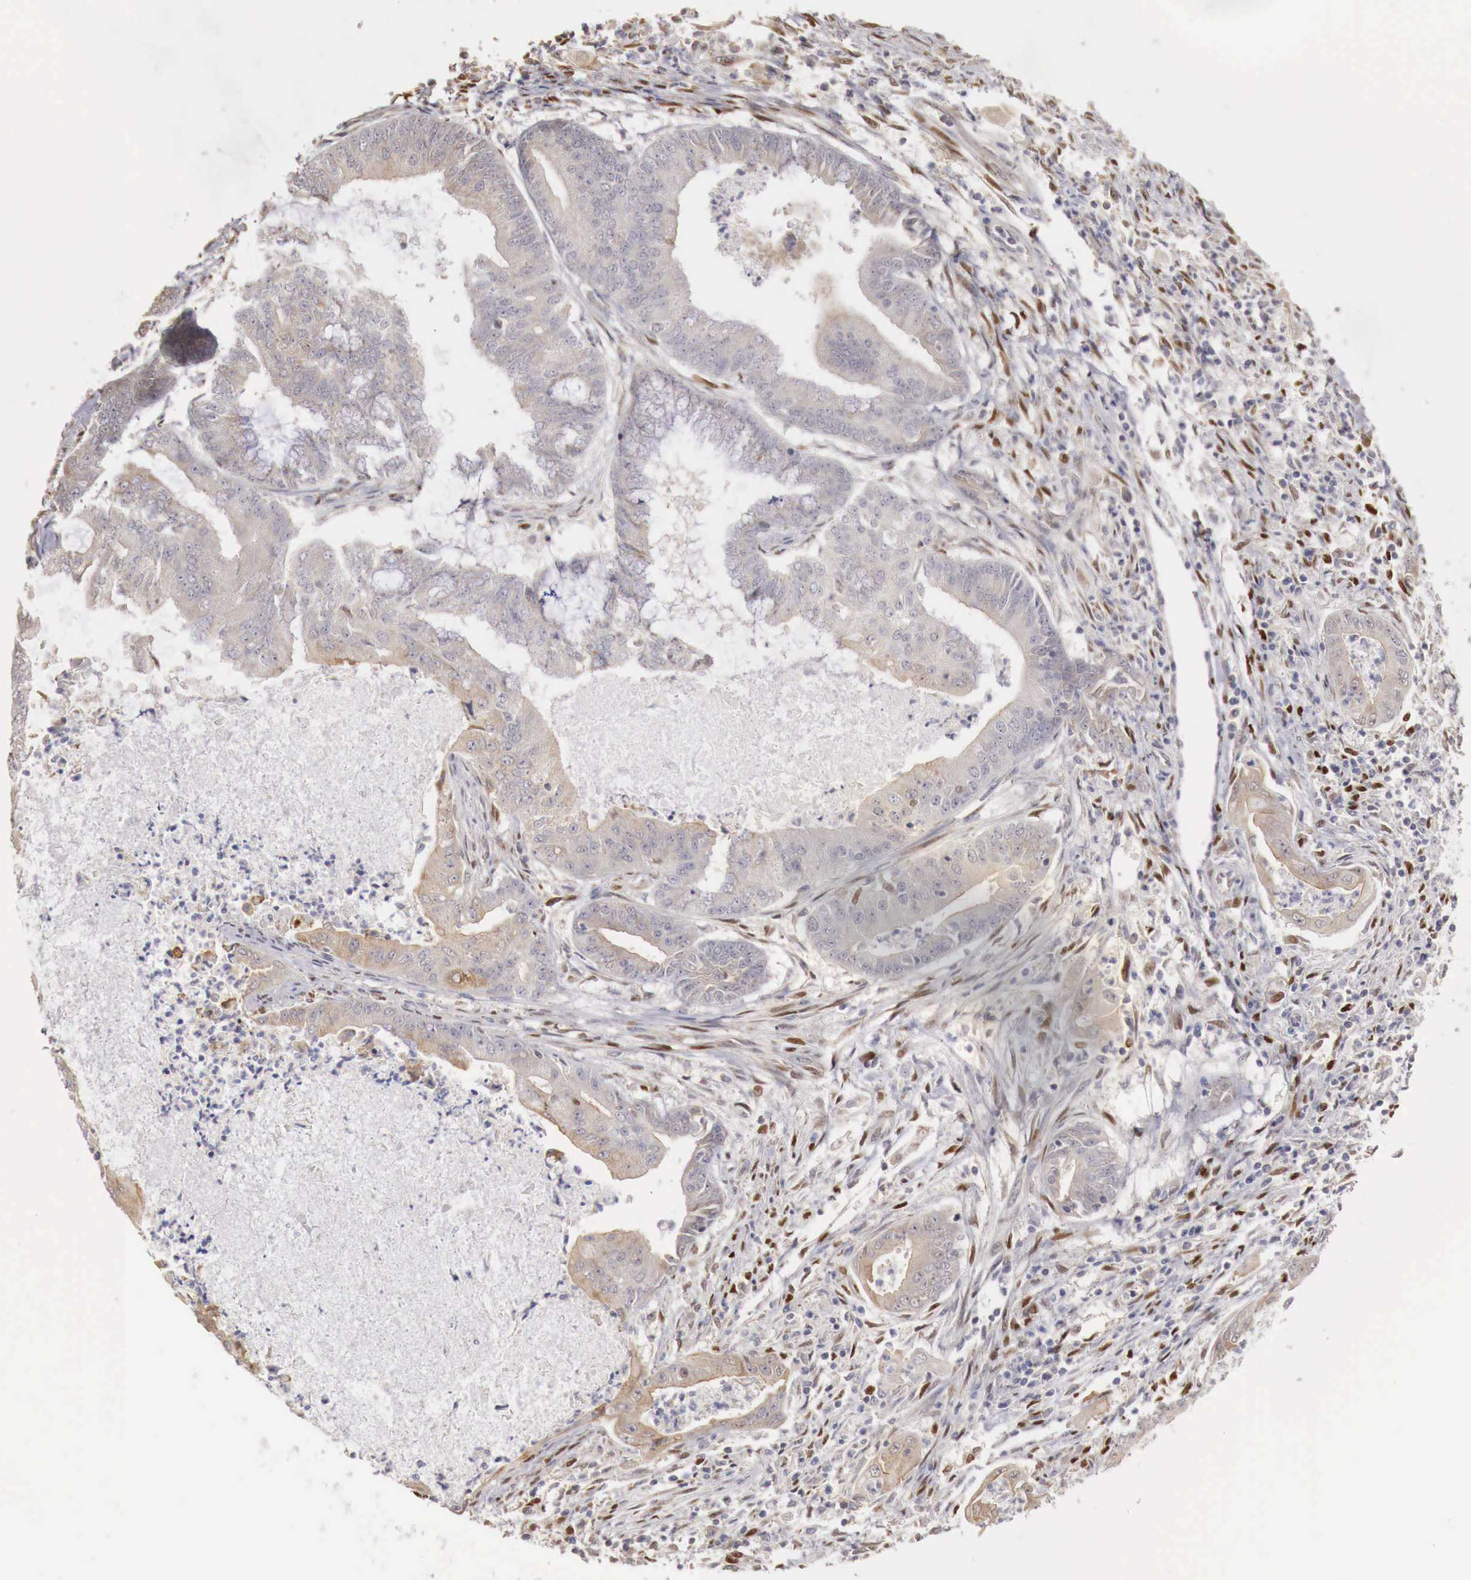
{"staining": {"intensity": "negative", "quantity": "none", "location": "none"}, "tissue": "endometrial cancer", "cell_type": "Tumor cells", "image_type": "cancer", "snomed": [{"axis": "morphology", "description": "Adenocarcinoma, NOS"}, {"axis": "topography", "description": "Endometrium"}], "caption": "Immunohistochemical staining of human endometrial adenocarcinoma demonstrates no significant staining in tumor cells.", "gene": "KHDRBS2", "patient": {"sex": "female", "age": 63}}